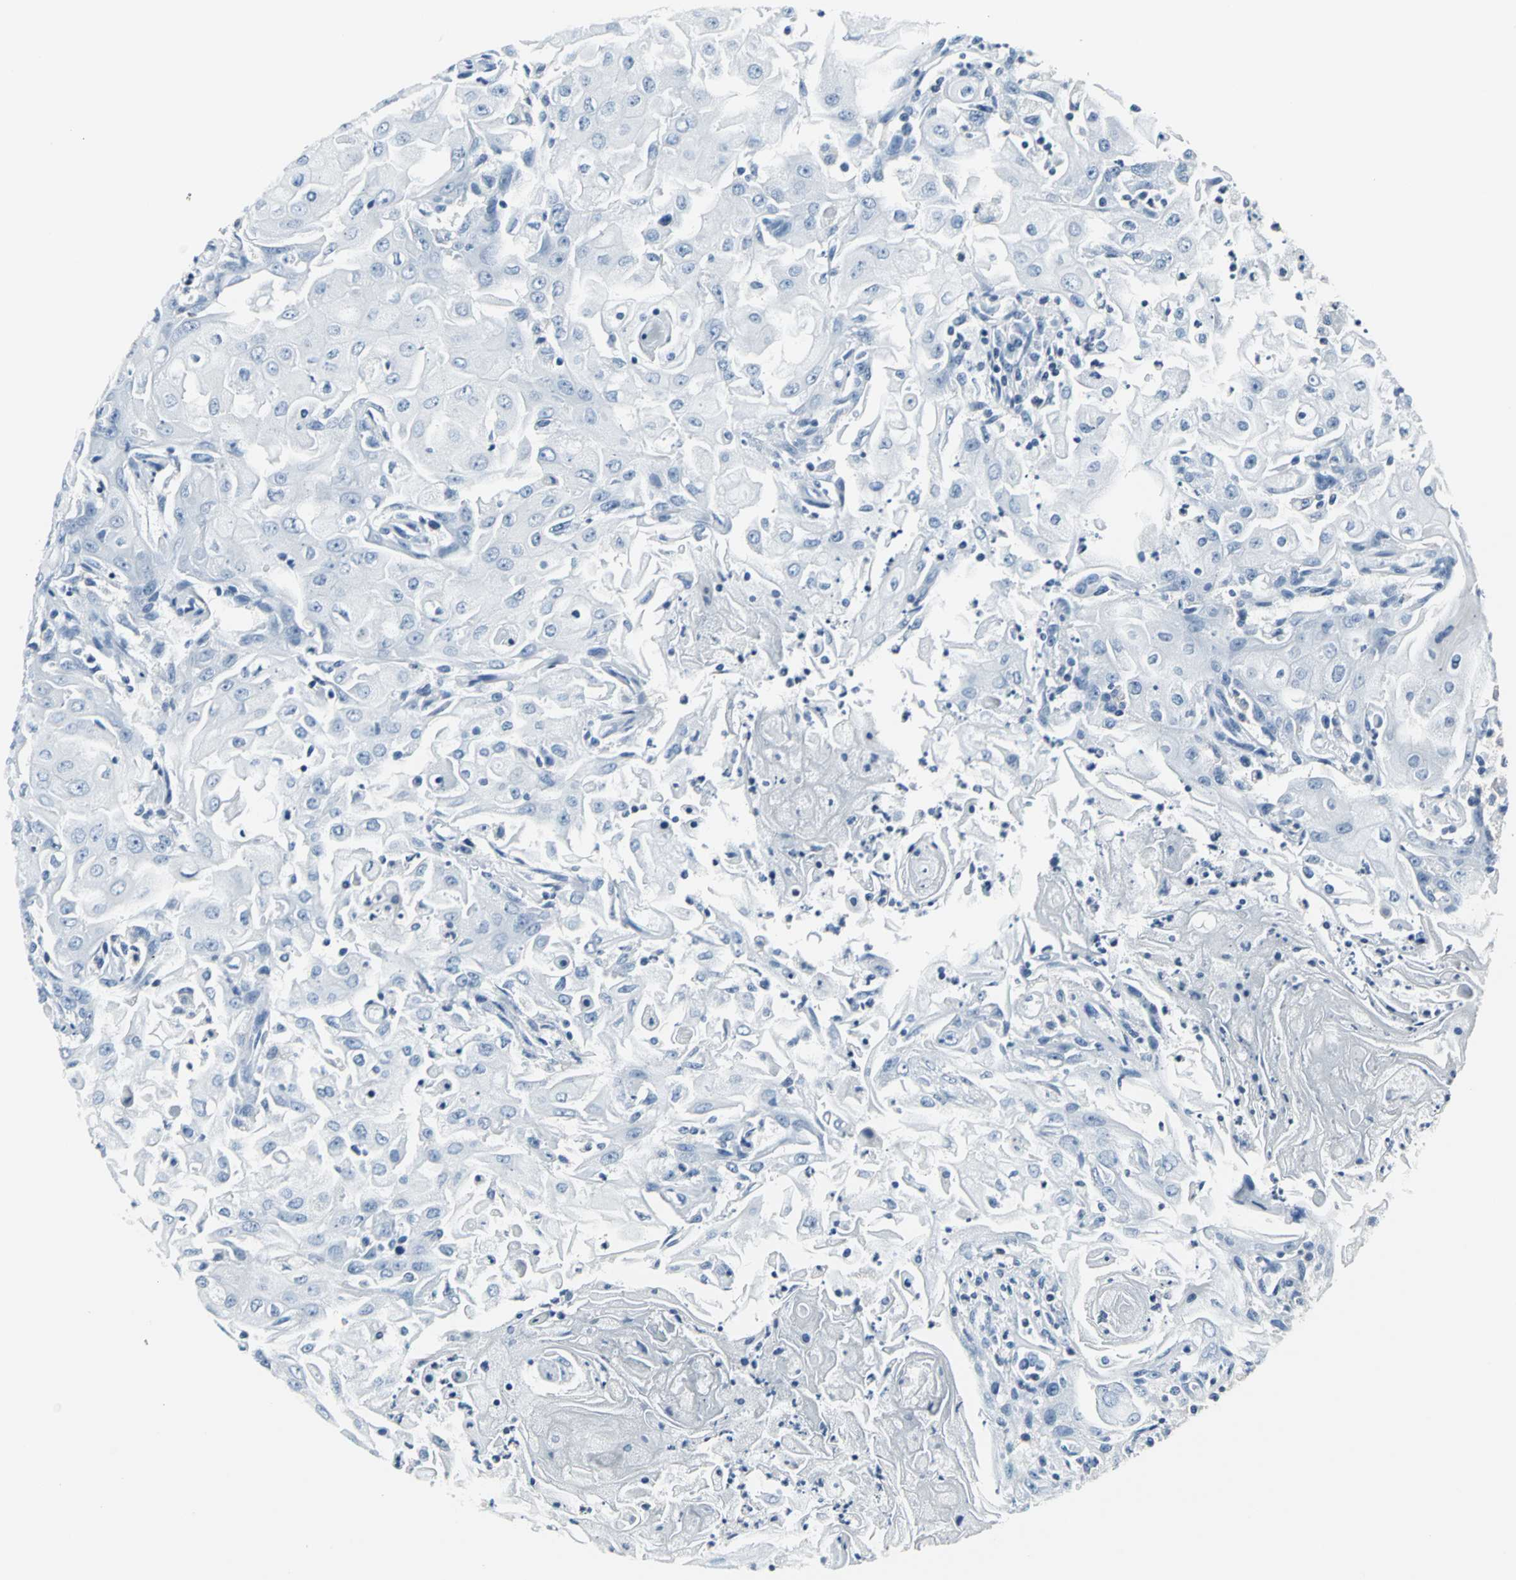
{"staining": {"intensity": "negative", "quantity": "none", "location": "none"}, "tissue": "head and neck cancer", "cell_type": "Tumor cells", "image_type": "cancer", "snomed": [{"axis": "morphology", "description": "Squamous cell carcinoma, NOS"}, {"axis": "topography", "description": "Oral tissue"}, {"axis": "topography", "description": "Head-Neck"}], "caption": "The micrograph shows no staining of tumor cells in head and neck cancer.", "gene": "IQGAP2", "patient": {"sex": "female", "age": 76}}